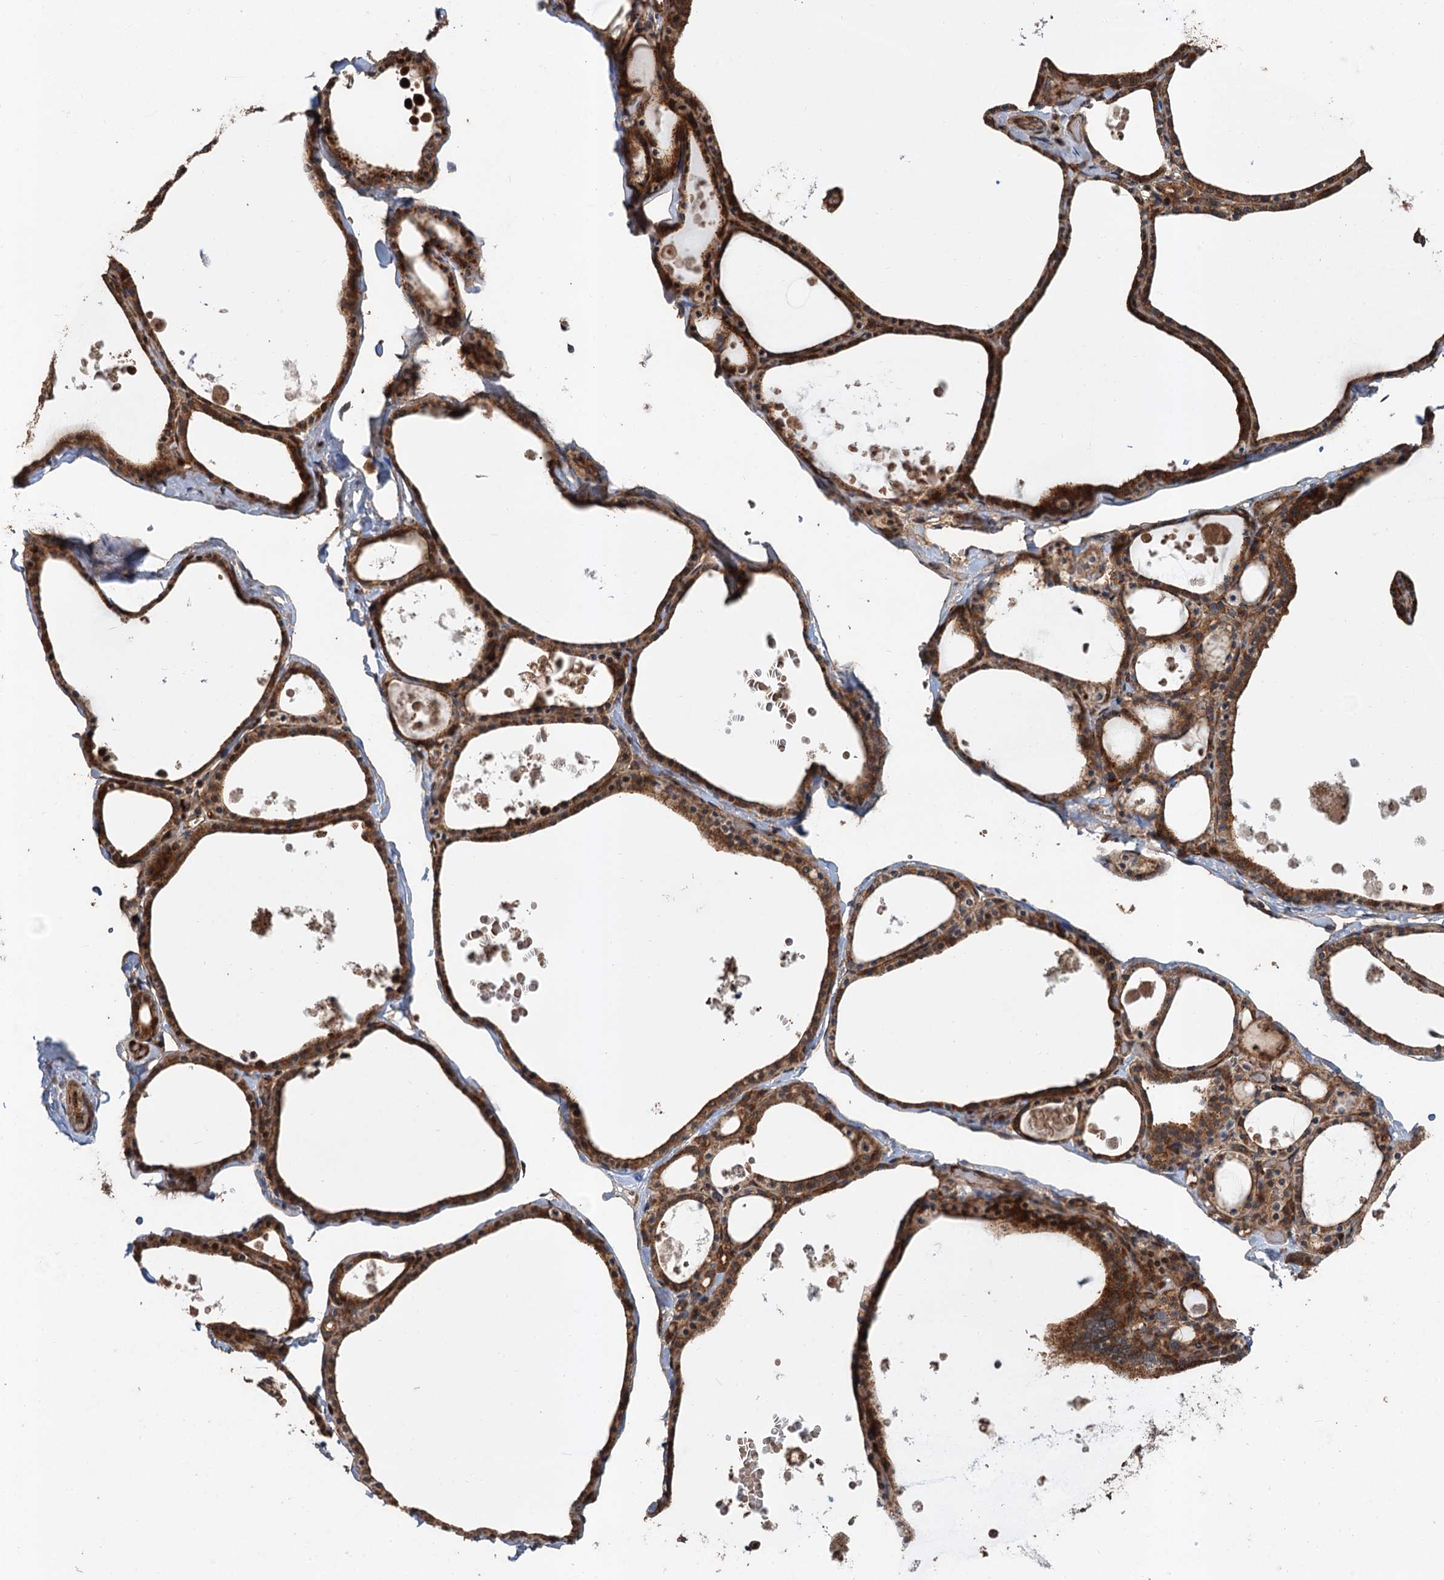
{"staining": {"intensity": "strong", "quantity": ">75%", "location": "cytoplasmic/membranous"}, "tissue": "thyroid gland", "cell_type": "Glandular cells", "image_type": "normal", "snomed": [{"axis": "morphology", "description": "Normal tissue, NOS"}, {"axis": "topography", "description": "Thyroid gland"}], "caption": "Strong cytoplasmic/membranous expression for a protein is present in about >75% of glandular cells of normal thyroid gland using immunohistochemistry (IHC).", "gene": "DEXI", "patient": {"sex": "male", "age": 56}}